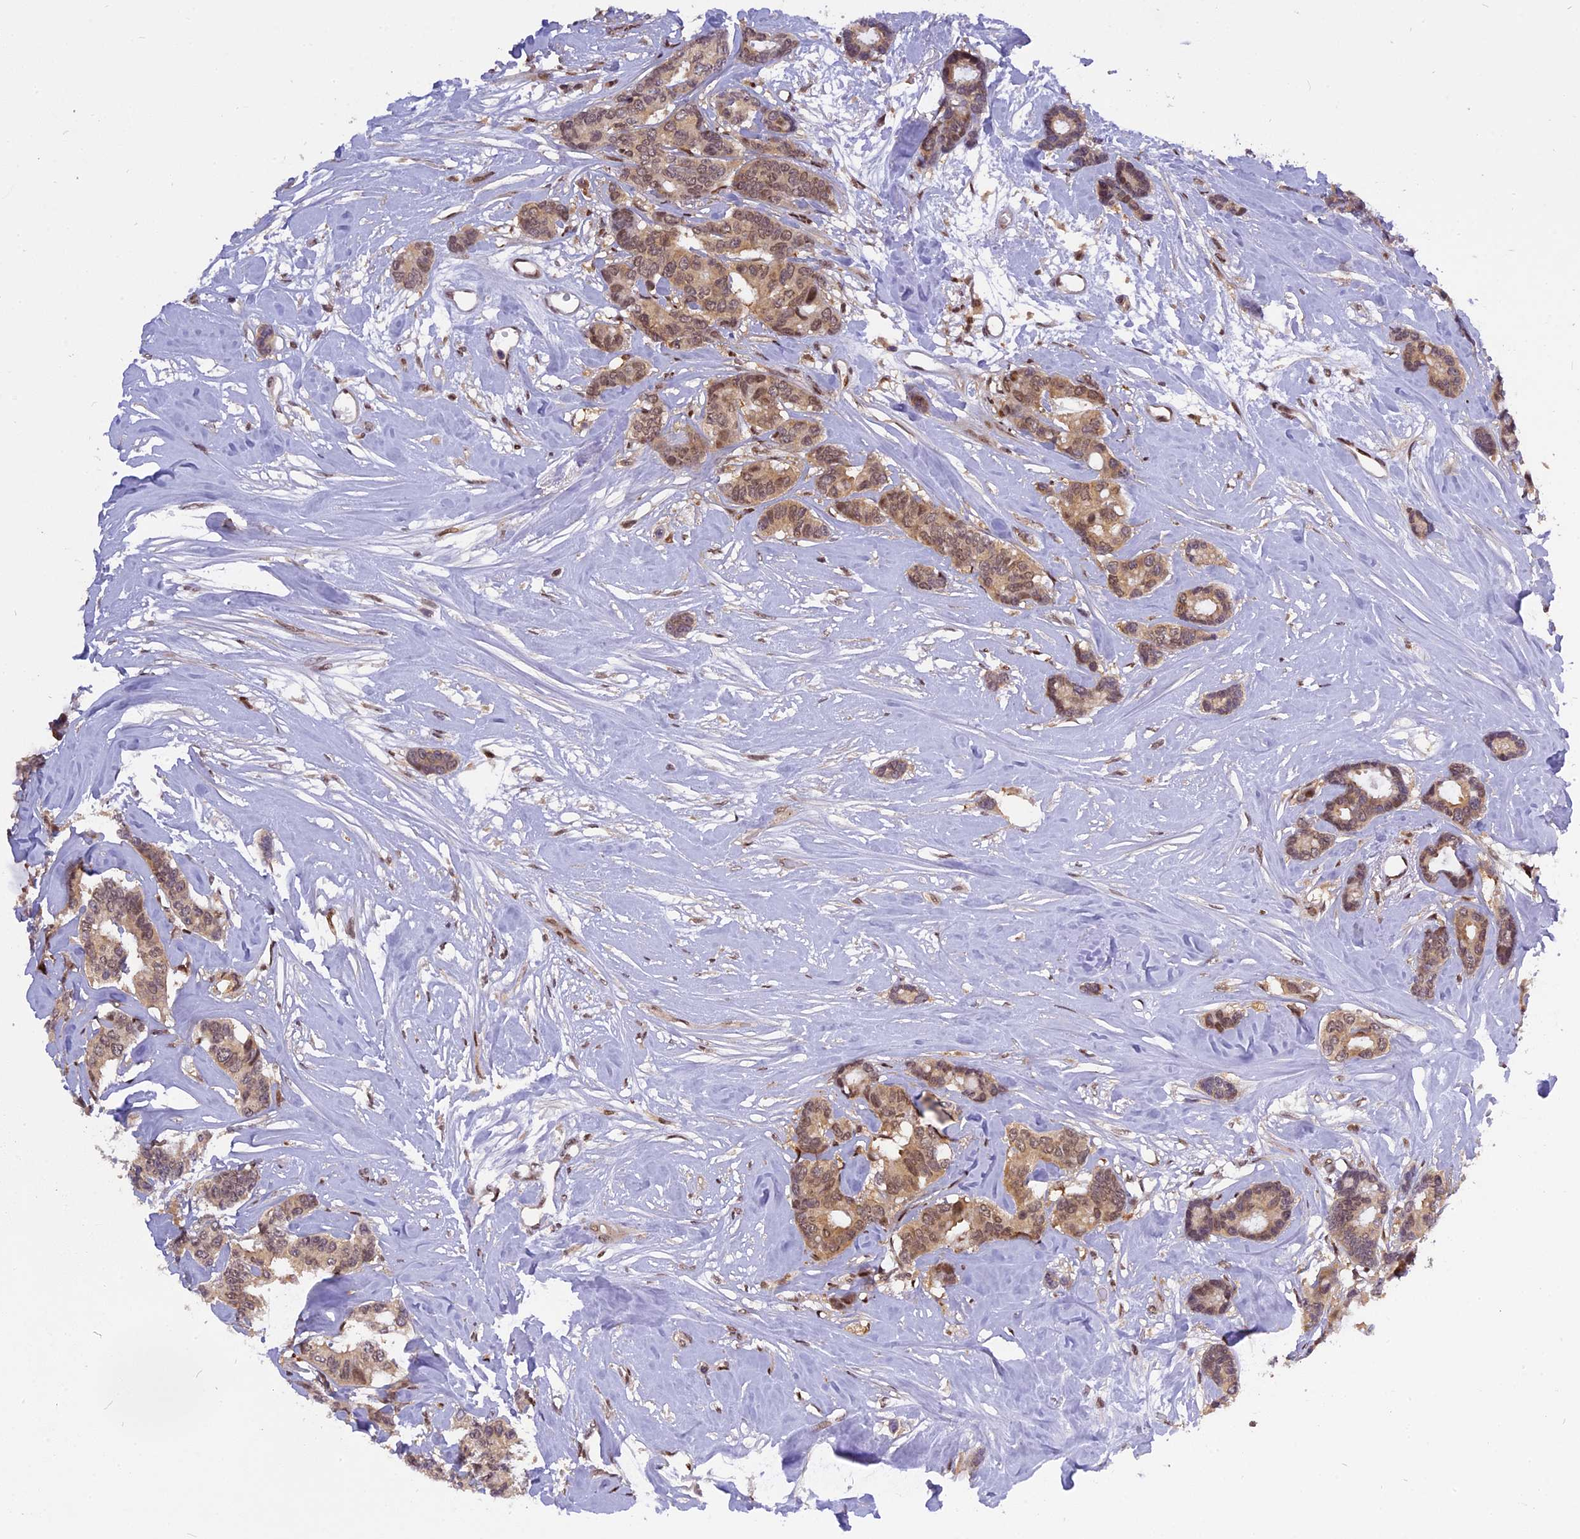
{"staining": {"intensity": "moderate", "quantity": ">75%", "location": "cytoplasmic/membranous,nuclear"}, "tissue": "breast cancer", "cell_type": "Tumor cells", "image_type": "cancer", "snomed": [{"axis": "morphology", "description": "Duct carcinoma"}, {"axis": "topography", "description": "Breast"}], "caption": "Immunohistochemistry (IHC) staining of breast cancer (intraductal carcinoma), which shows medium levels of moderate cytoplasmic/membranous and nuclear staining in approximately >75% of tumor cells indicating moderate cytoplasmic/membranous and nuclear protein staining. The staining was performed using DAB (brown) for protein detection and nuclei were counterstained in hematoxylin (blue).", "gene": "RABGGTA", "patient": {"sex": "female", "age": 87}}